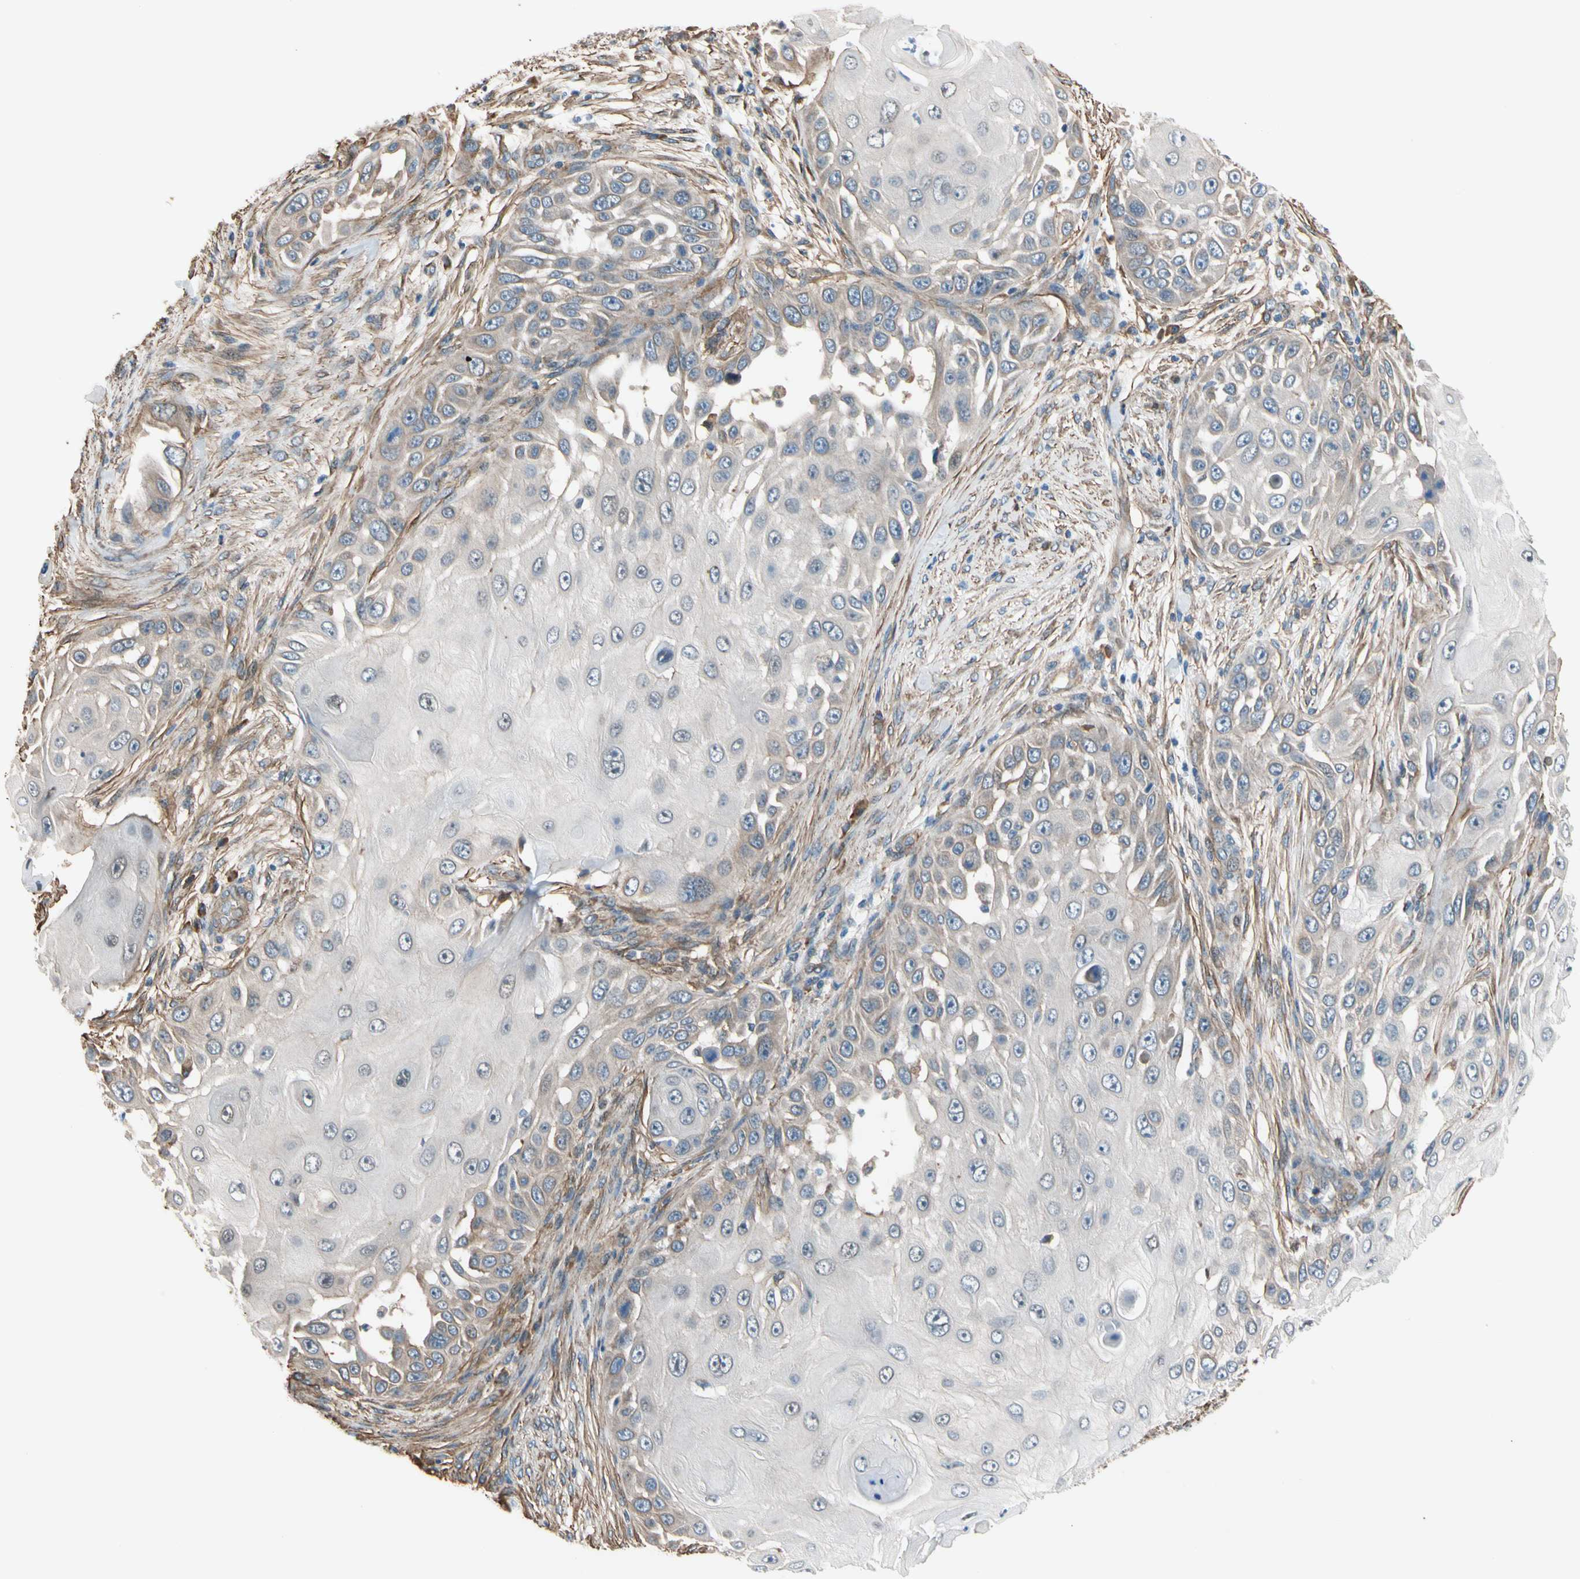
{"staining": {"intensity": "weak", "quantity": "<25%", "location": "cytoplasmic/membranous"}, "tissue": "skin cancer", "cell_type": "Tumor cells", "image_type": "cancer", "snomed": [{"axis": "morphology", "description": "Squamous cell carcinoma, NOS"}, {"axis": "topography", "description": "Skin"}], "caption": "Image shows no protein staining in tumor cells of skin cancer (squamous cell carcinoma) tissue.", "gene": "LIMK2", "patient": {"sex": "female", "age": 44}}